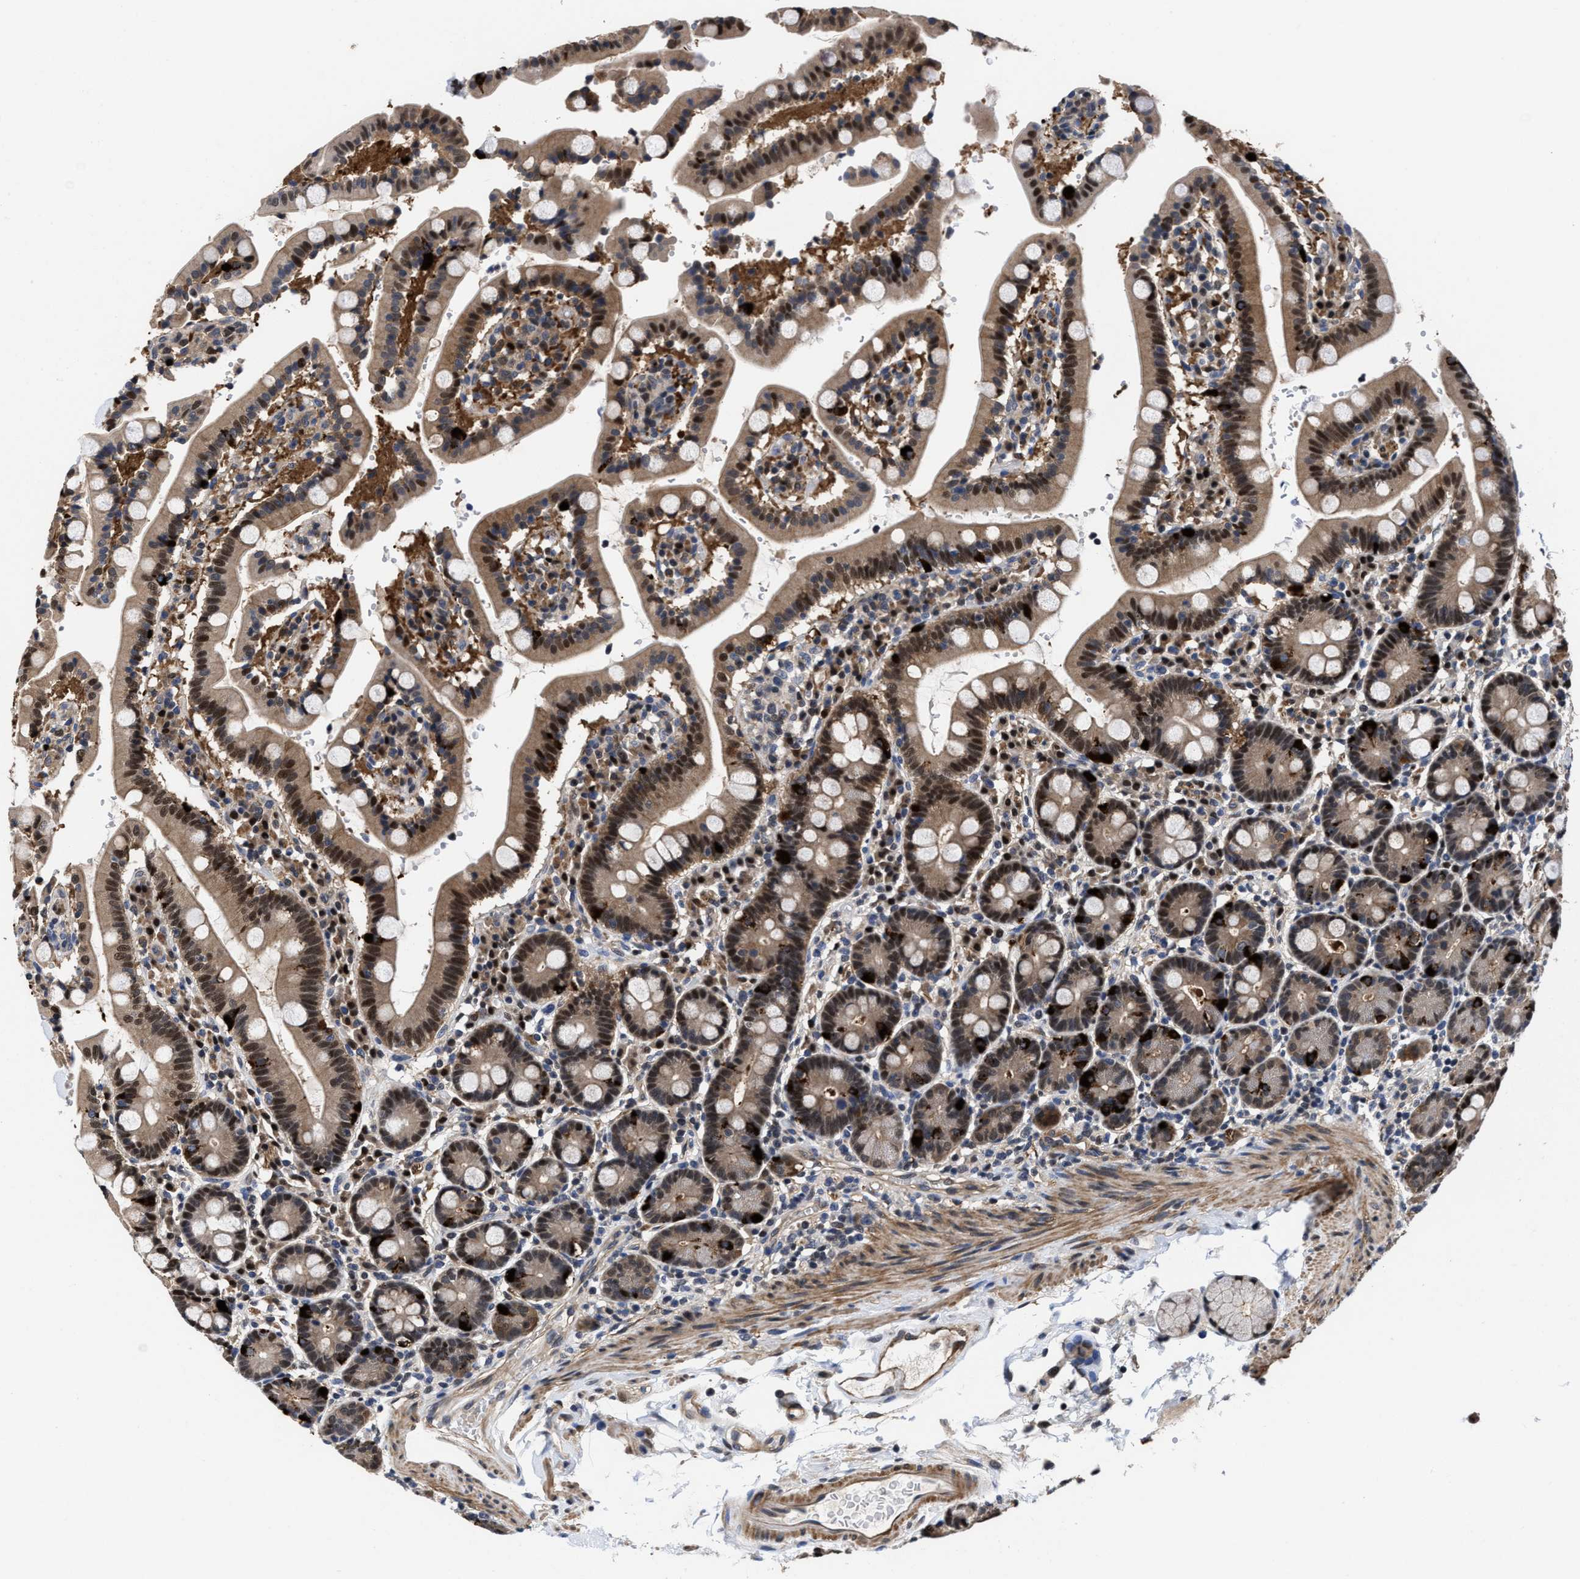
{"staining": {"intensity": "moderate", "quantity": ">75%", "location": "cytoplasmic/membranous,nuclear"}, "tissue": "duodenum", "cell_type": "Glandular cells", "image_type": "normal", "snomed": [{"axis": "morphology", "description": "Normal tissue, NOS"}, {"axis": "topography", "description": "Small intestine, NOS"}], "caption": "Benign duodenum shows moderate cytoplasmic/membranous,nuclear expression in approximately >75% of glandular cells, visualized by immunohistochemistry.", "gene": "KIF12", "patient": {"sex": "female", "age": 71}}